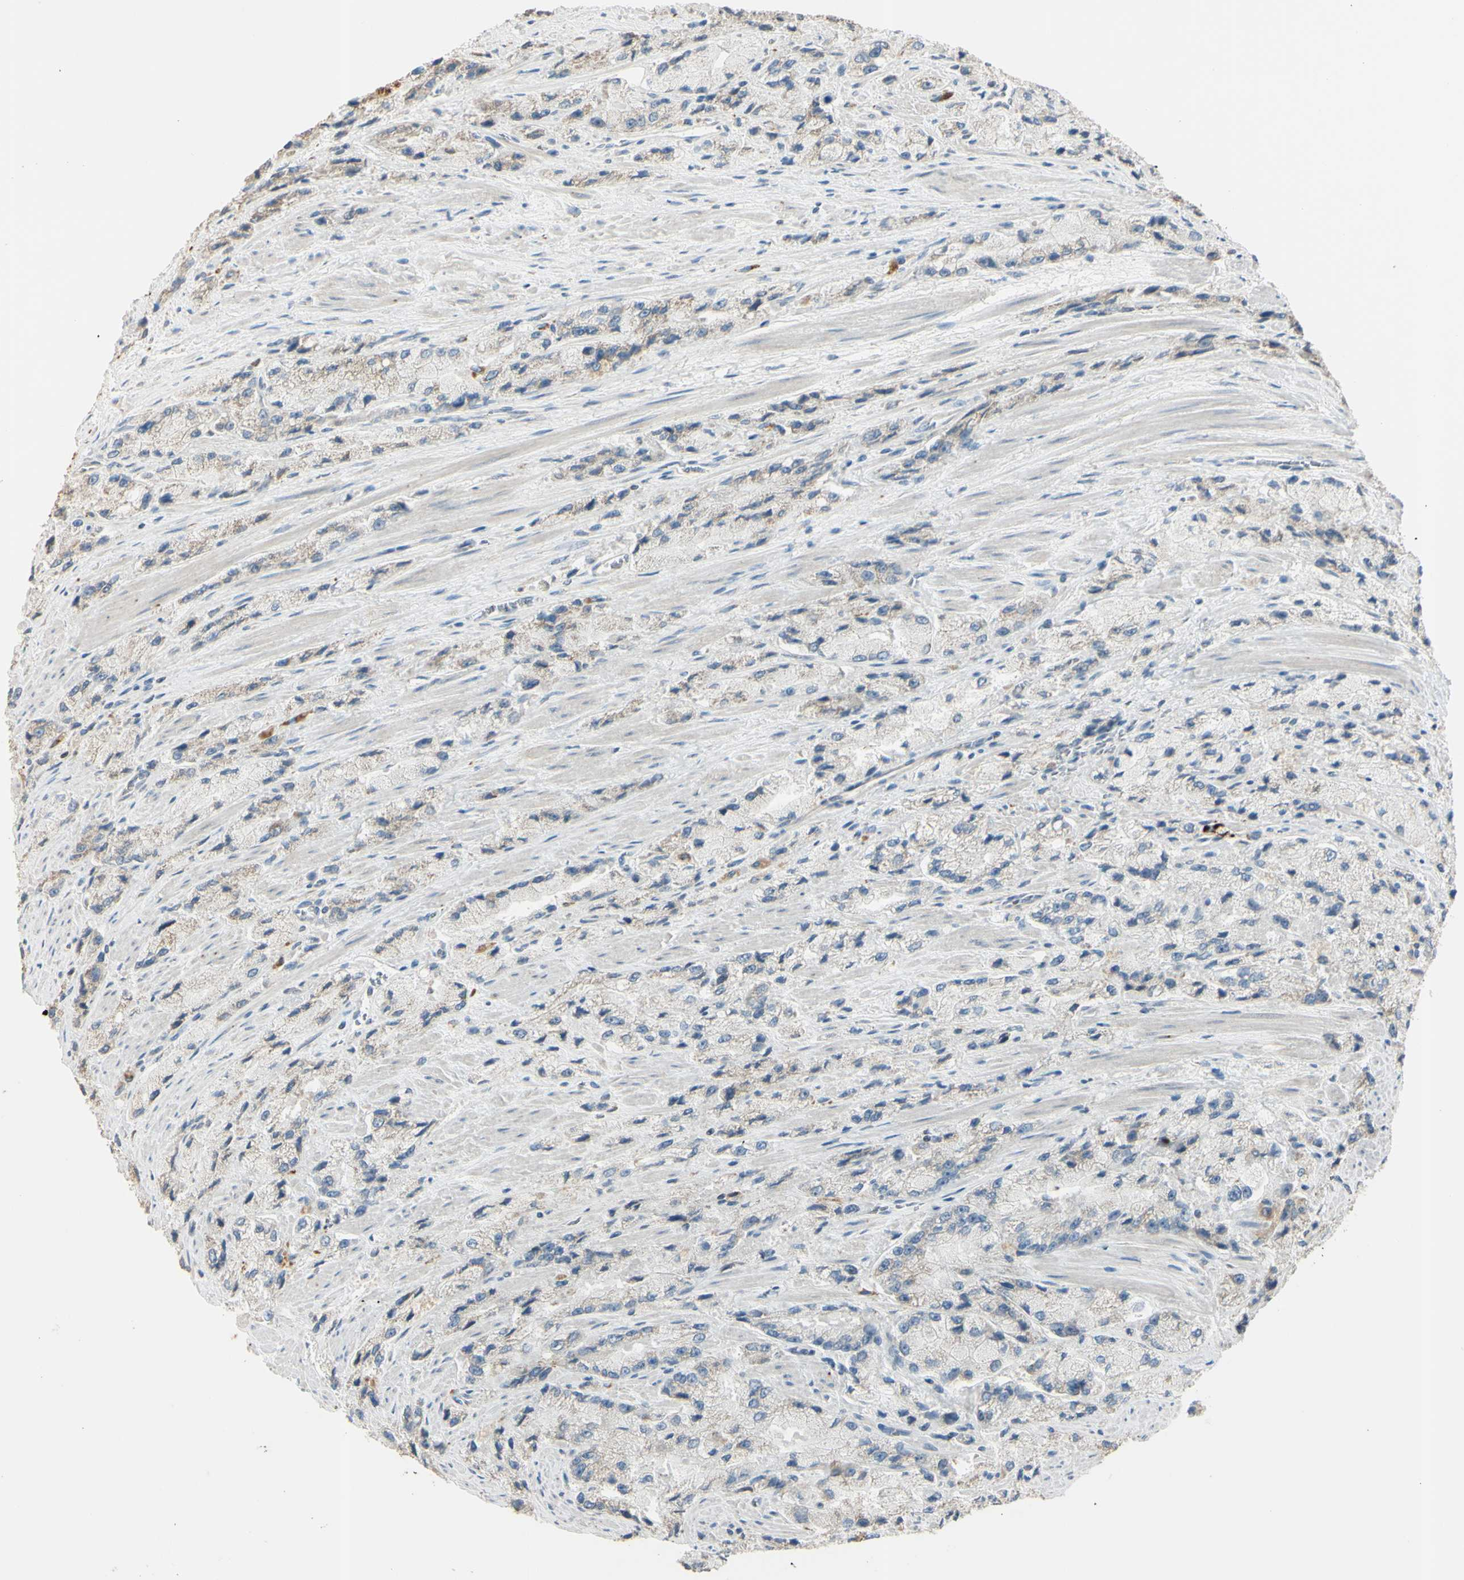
{"staining": {"intensity": "weak", "quantity": ">75%", "location": "cytoplasmic/membranous"}, "tissue": "prostate cancer", "cell_type": "Tumor cells", "image_type": "cancer", "snomed": [{"axis": "morphology", "description": "Adenocarcinoma, High grade"}, {"axis": "topography", "description": "Prostate"}], "caption": "A high-resolution histopathology image shows immunohistochemistry (IHC) staining of prostate cancer, which shows weak cytoplasmic/membranous positivity in about >75% of tumor cells. Using DAB (brown) and hematoxylin (blue) stains, captured at high magnification using brightfield microscopy.", "gene": "ANGPTL1", "patient": {"sex": "male", "age": 58}}